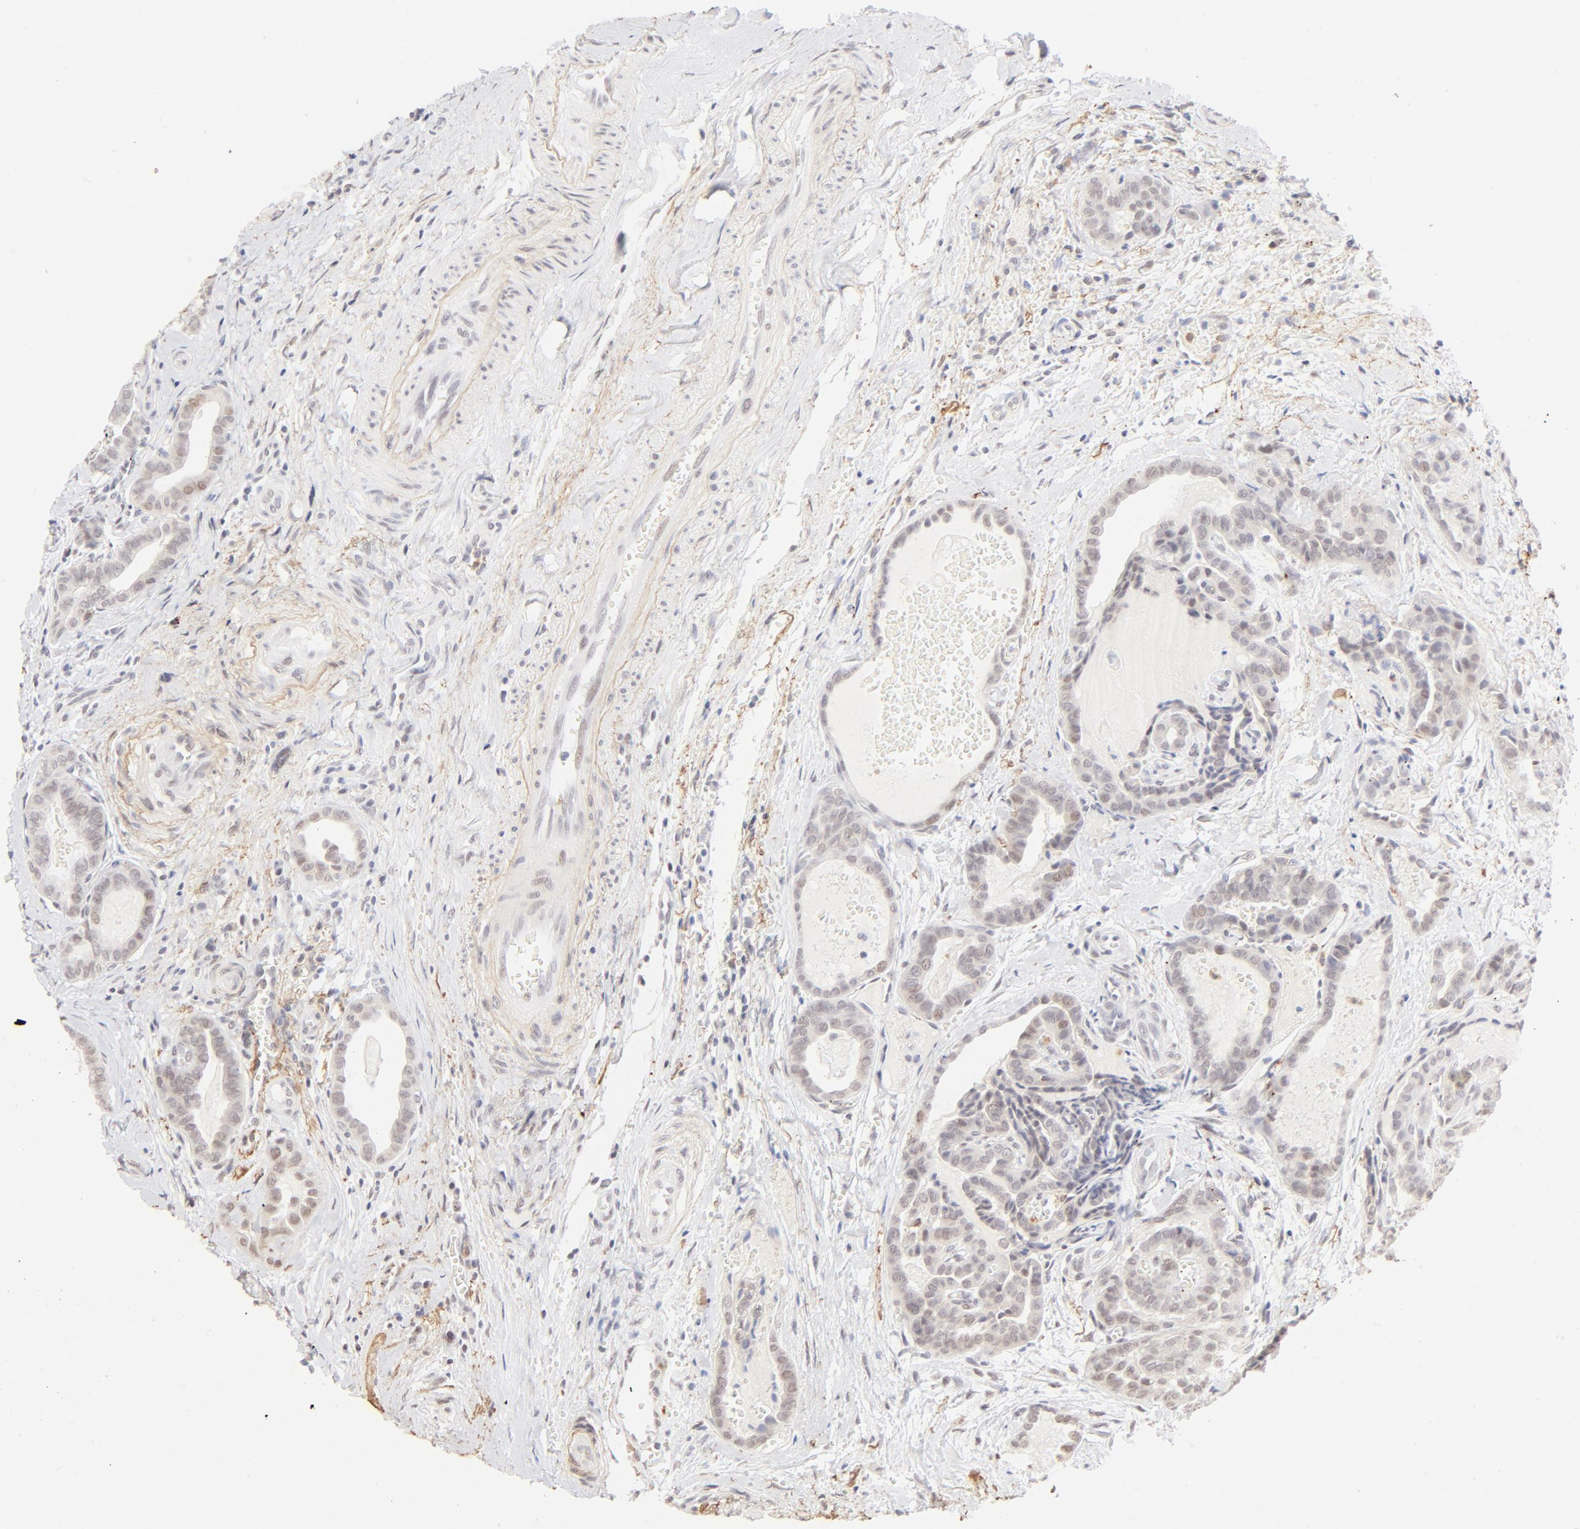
{"staining": {"intensity": "weak", "quantity": "<25%", "location": "nuclear"}, "tissue": "thyroid cancer", "cell_type": "Tumor cells", "image_type": "cancer", "snomed": [{"axis": "morphology", "description": "Carcinoma, NOS"}, {"axis": "topography", "description": "Thyroid gland"}], "caption": "Immunohistochemical staining of thyroid carcinoma shows no significant staining in tumor cells.", "gene": "PBX1", "patient": {"sex": "female", "age": 91}}